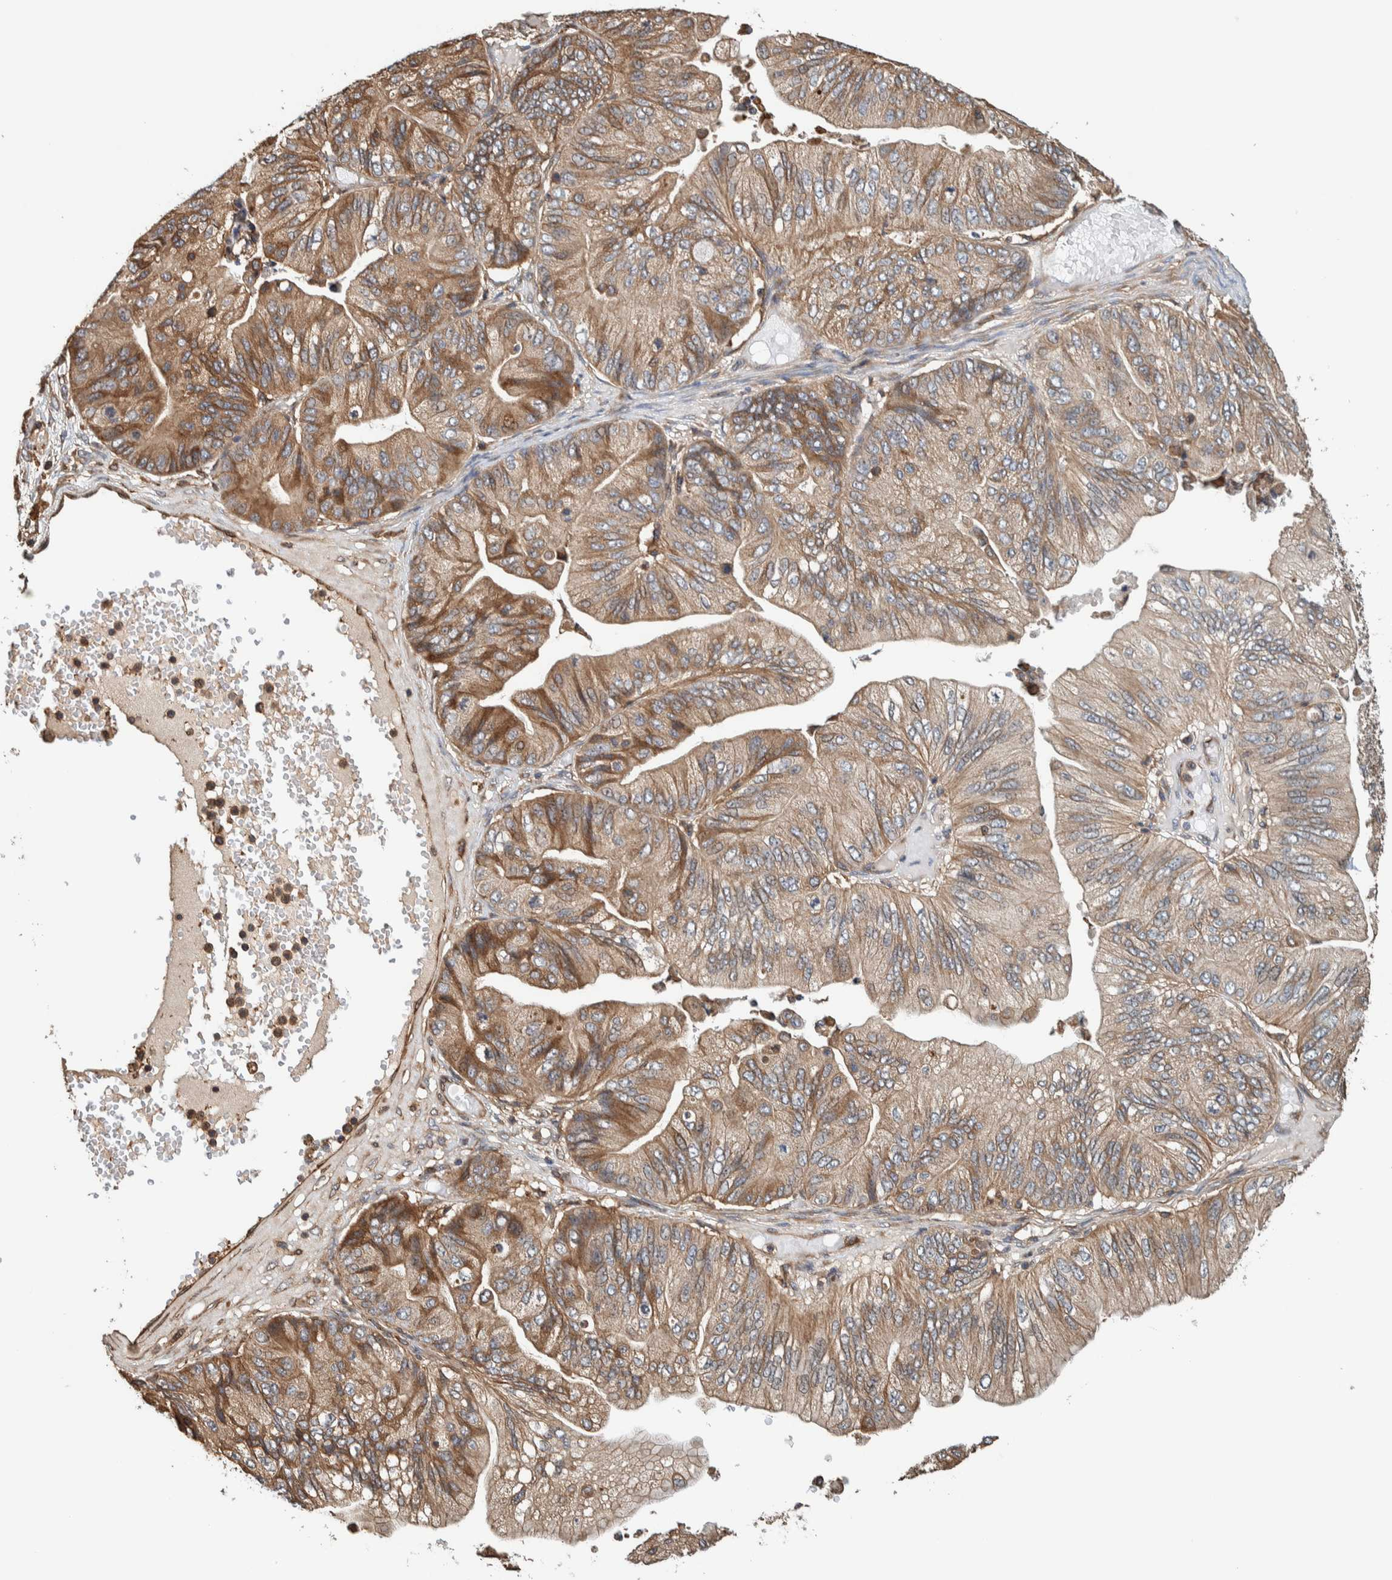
{"staining": {"intensity": "moderate", "quantity": ">75%", "location": "cytoplasmic/membranous"}, "tissue": "ovarian cancer", "cell_type": "Tumor cells", "image_type": "cancer", "snomed": [{"axis": "morphology", "description": "Cystadenocarcinoma, mucinous, NOS"}, {"axis": "topography", "description": "Ovary"}], "caption": "Tumor cells show medium levels of moderate cytoplasmic/membranous positivity in about >75% of cells in human ovarian cancer (mucinous cystadenocarcinoma).", "gene": "PLA2G3", "patient": {"sex": "female", "age": 61}}